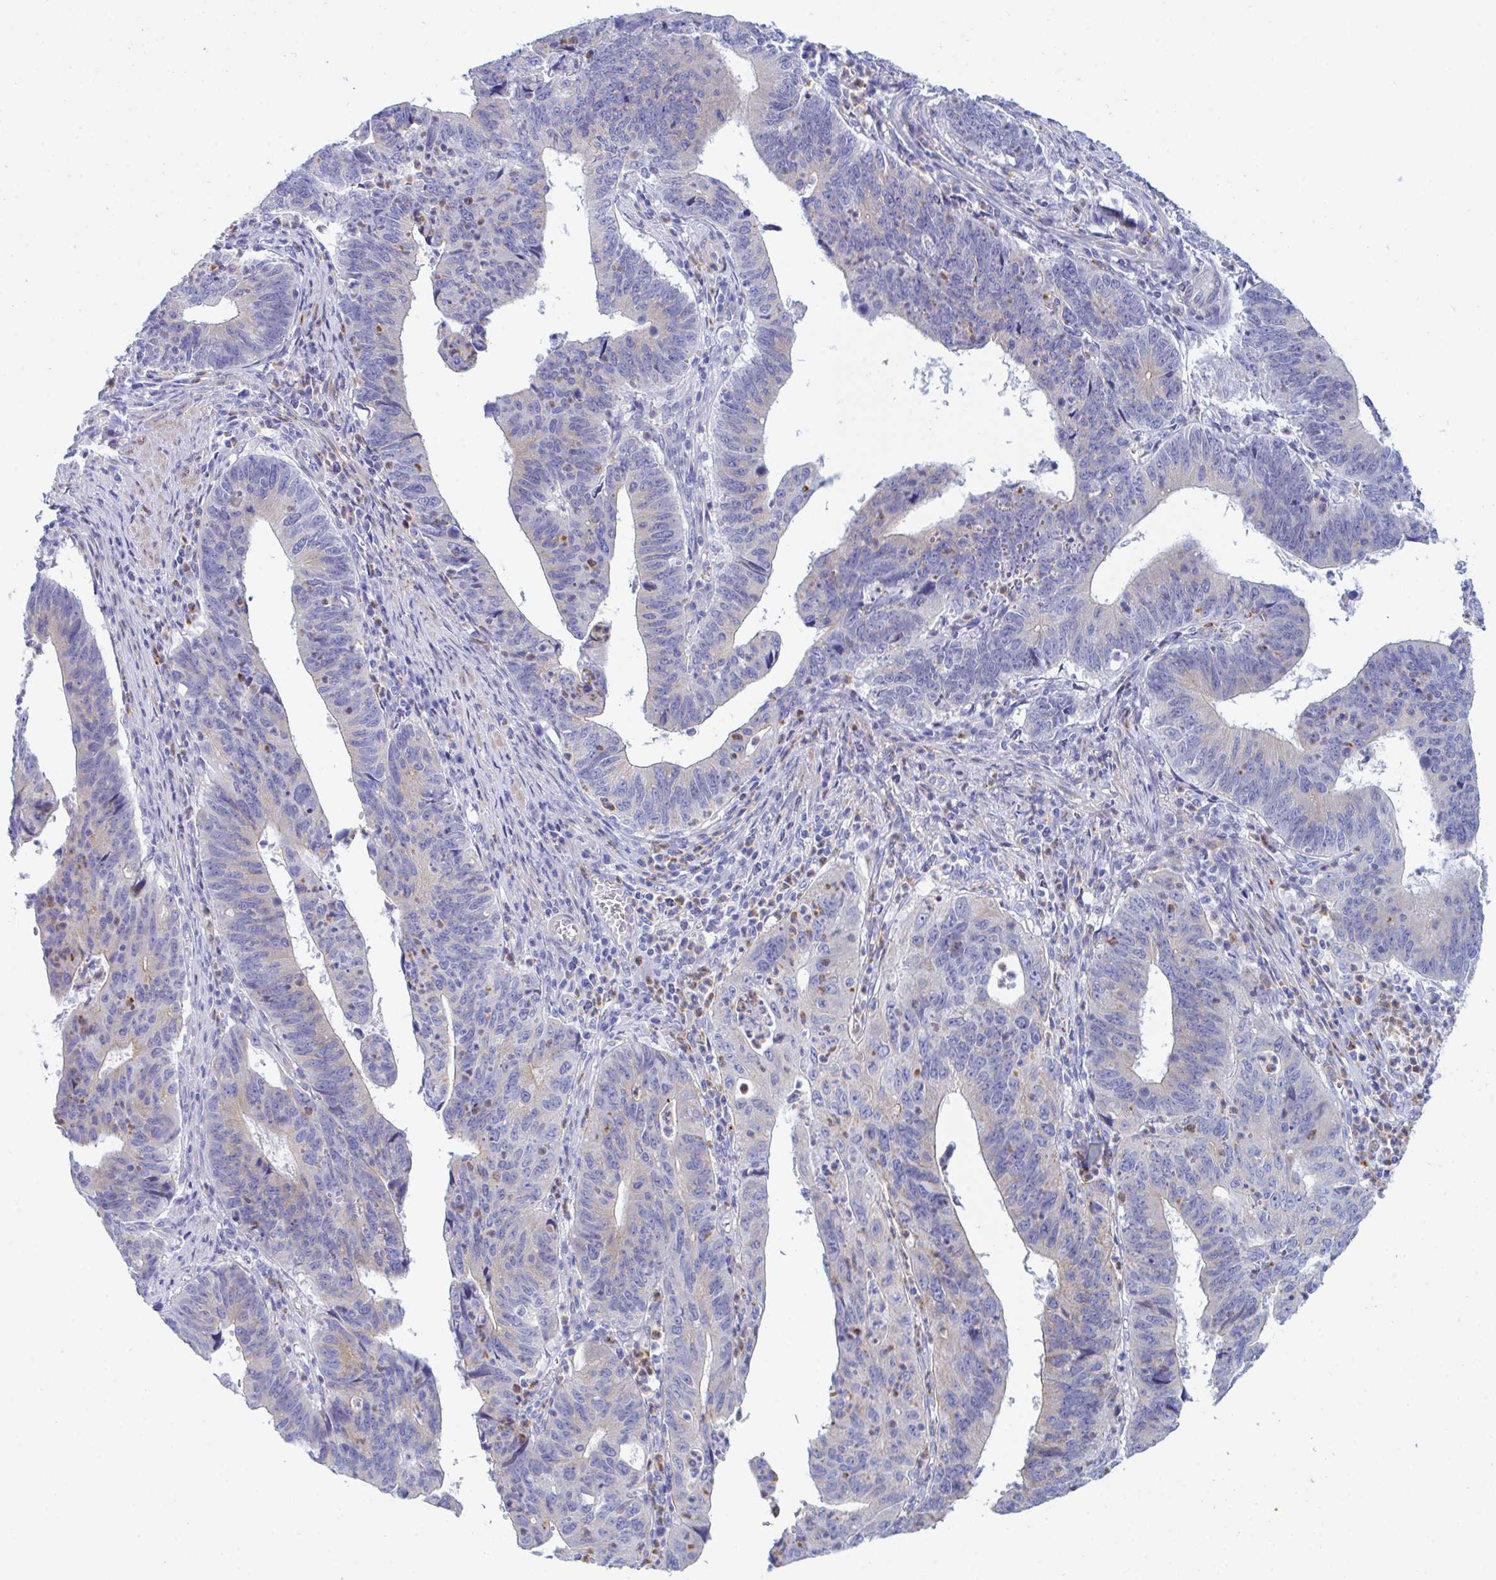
{"staining": {"intensity": "moderate", "quantity": "25%-75%", "location": "cytoplasmic/membranous"}, "tissue": "stomach cancer", "cell_type": "Tumor cells", "image_type": "cancer", "snomed": [{"axis": "morphology", "description": "Adenocarcinoma, NOS"}, {"axis": "topography", "description": "Stomach"}], "caption": "This micrograph reveals IHC staining of human adenocarcinoma (stomach), with medium moderate cytoplasmic/membranous staining in about 25%-75% of tumor cells.", "gene": "CEP170B", "patient": {"sex": "male", "age": 59}}